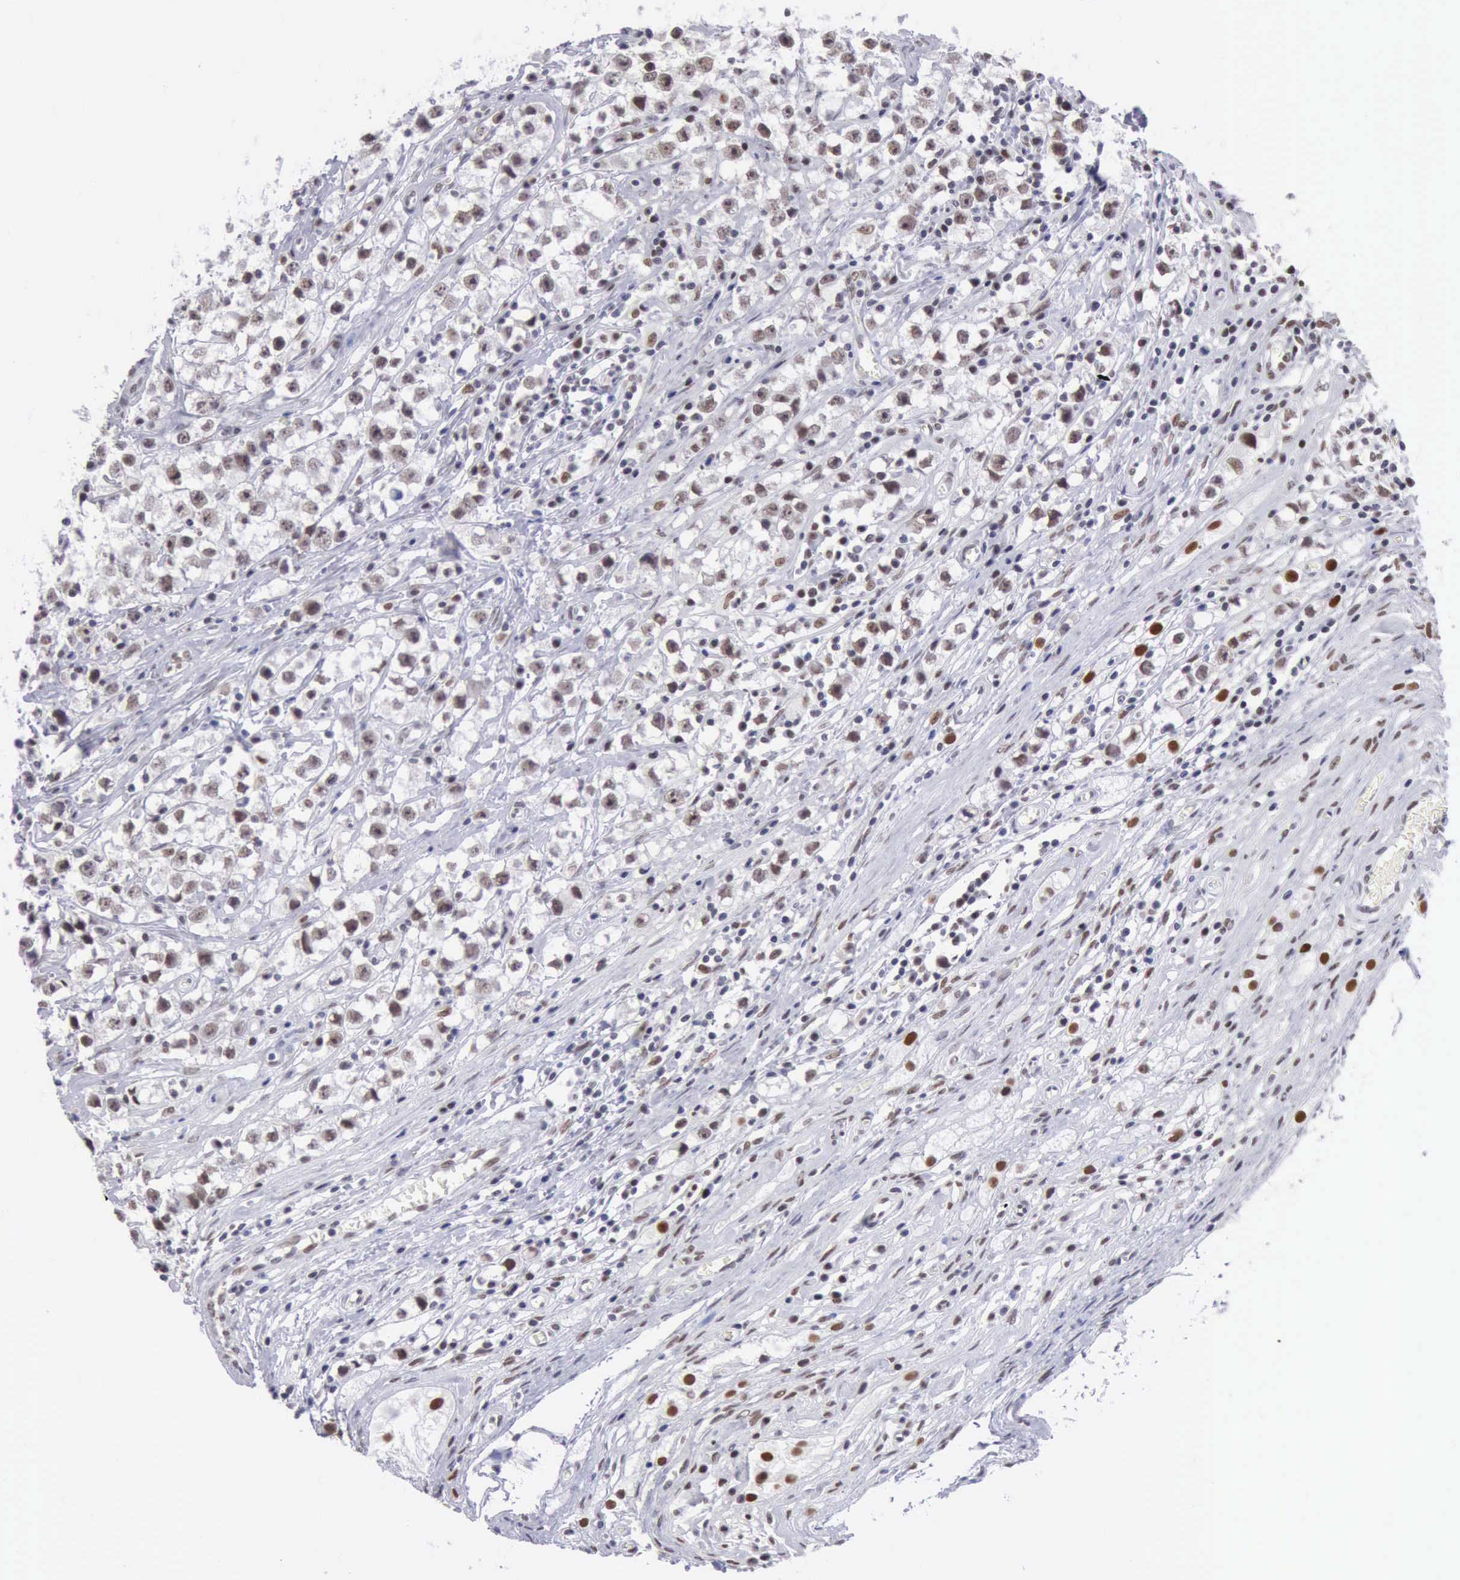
{"staining": {"intensity": "moderate", "quantity": "25%-75%", "location": "nuclear"}, "tissue": "testis cancer", "cell_type": "Tumor cells", "image_type": "cancer", "snomed": [{"axis": "morphology", "description": "Seminoma, NOS"}, {"axis": "topography", "description": "Testis"}], "caption": "Protein expression analysis of human seminoma (testis) reveals moderate nuclear staining in about 25%-75% of tumor cells. (Brightfield microscopy of DAB IHC at high magnification).", "gene": "ERCC4", "patient": {"sex": "male", "age": 35}}